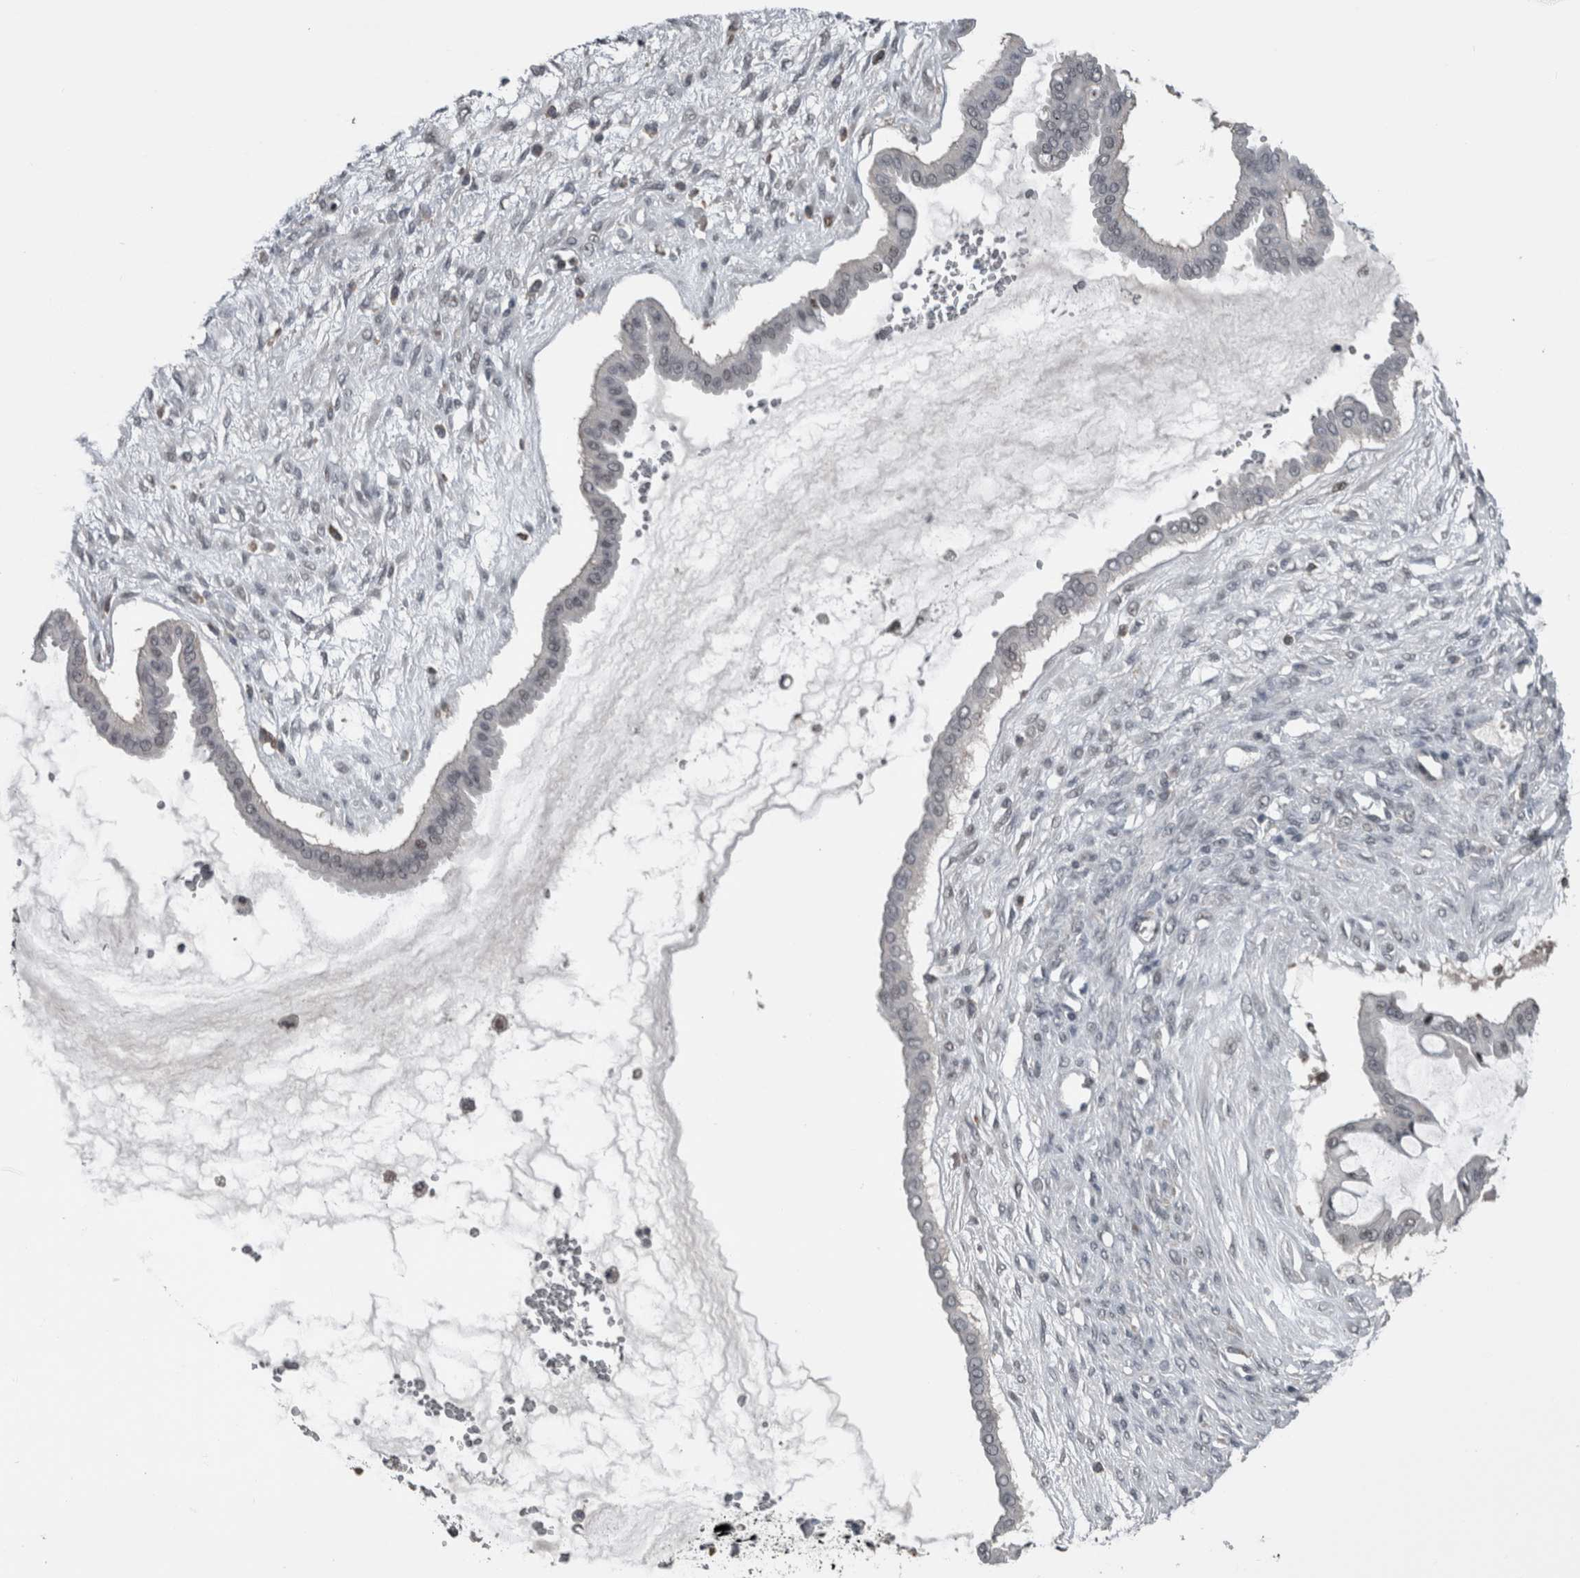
{"staining": {"intensity": "negative", "quantity": "none", "location": "none"}, "tissue": "ovarian cancer", "cell_type": "Tumor cells", "image_type": "cancer", "snomed": [{"axis": "morphology", "description": "Cystadenocarcinoma, mucinous, NOS"}, {"axis": "topography", "description": "Ovary"}], "caption": "High magnification brightfield microscopy of mucinous cystadenocarcinoma (ovarian) stained with DAB (brown) and counterstained with hematoxylin (blue): tumor cells show no significant expression.", "gene": "ZBTB21", "patient": {"sex": "female", "age": 73}}